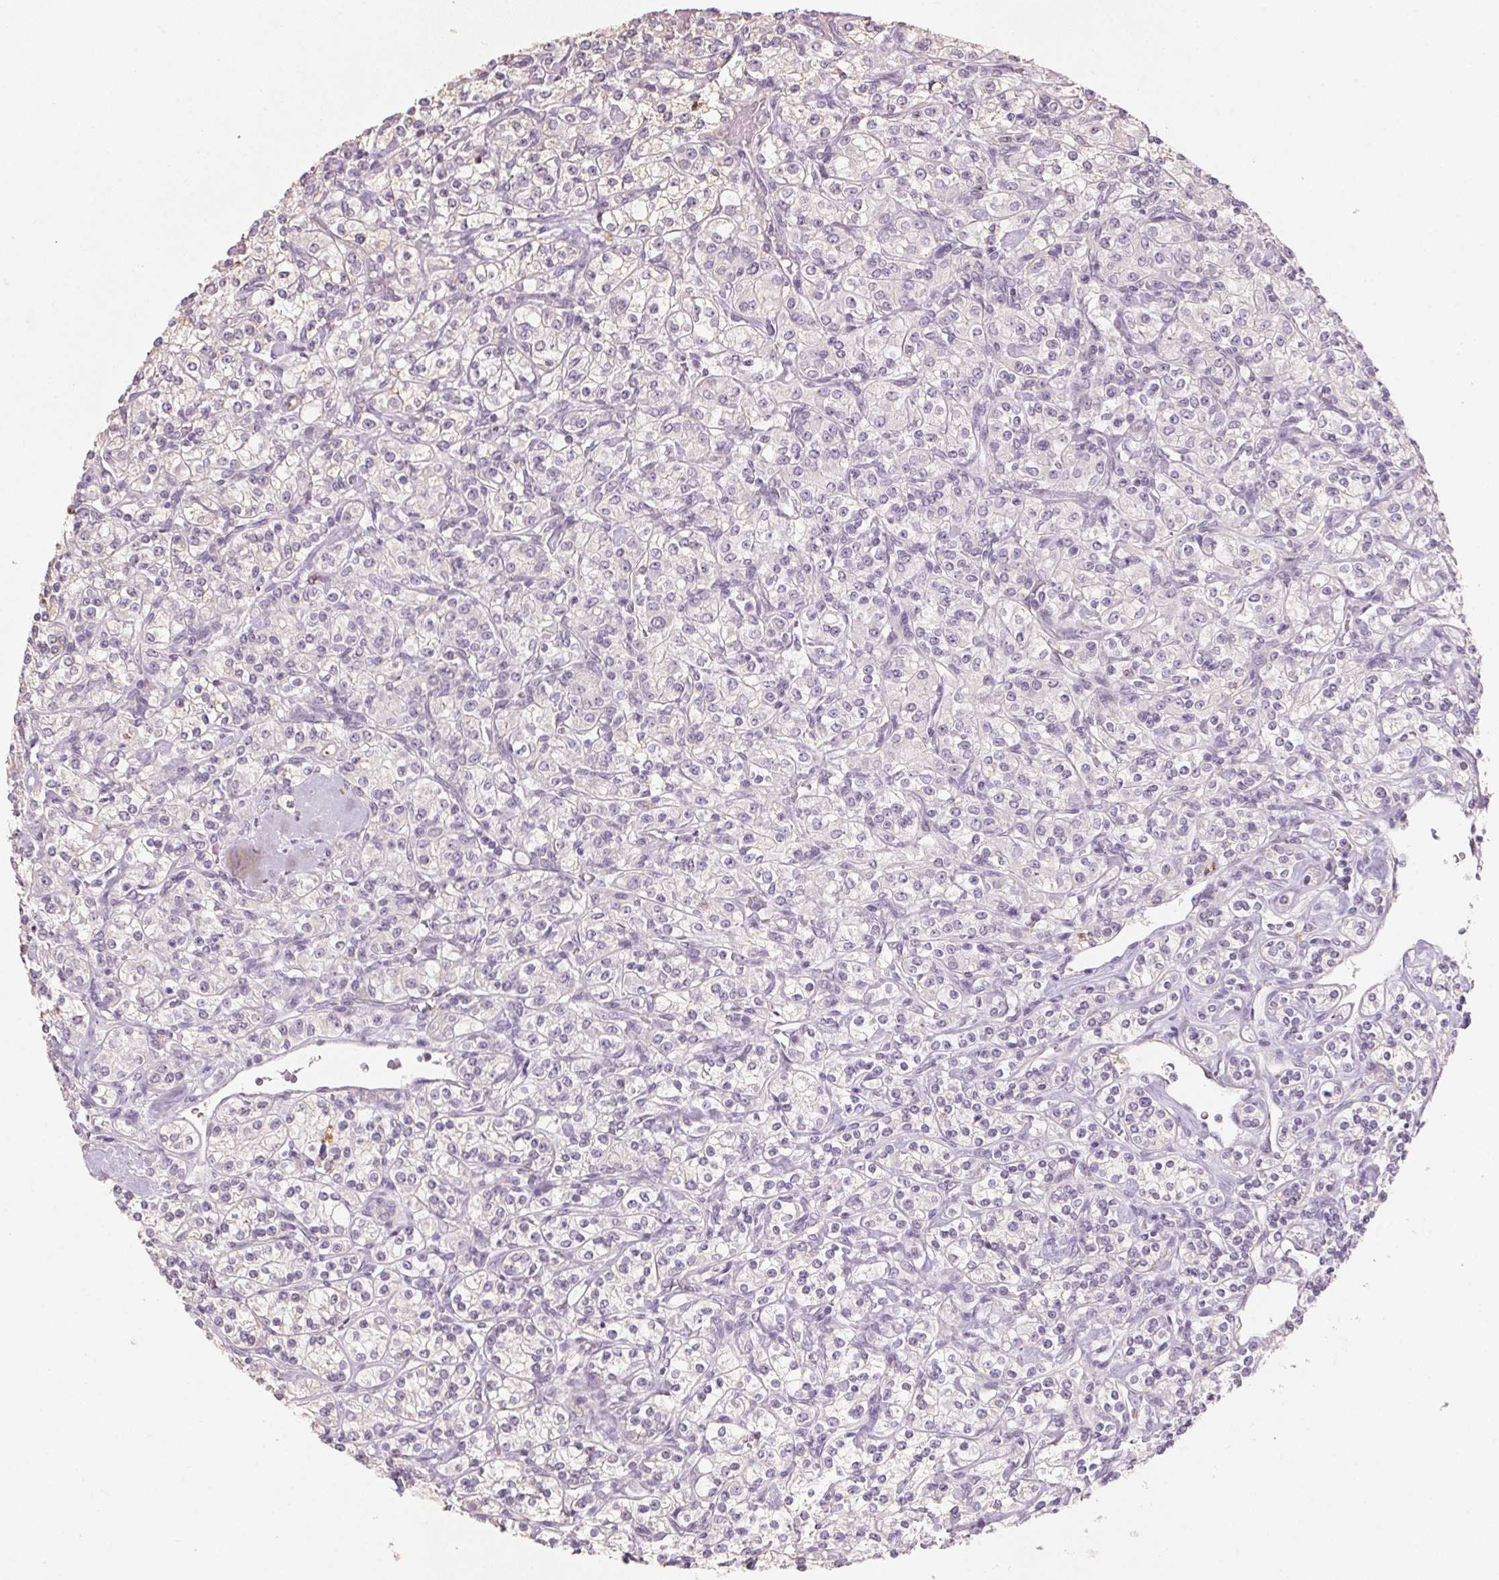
{"staining": {"intensity": "negative", "quantity": "none", "location": "none"}, "tissue": "renal cancer", "cell_type": "Tumor cells", "image_type": "cancer", "snomed": [{"axis": "morphology", "description": "Adenocarcinoma, NOS"}, {"axis": "topography", "description": "Kidney"}], "caption": "Image shows no significant protein staining in tumor cells of renal adenocarcinoma.", "gene": "CXCL5", "patient": {"sex": "male", "age": 77}}